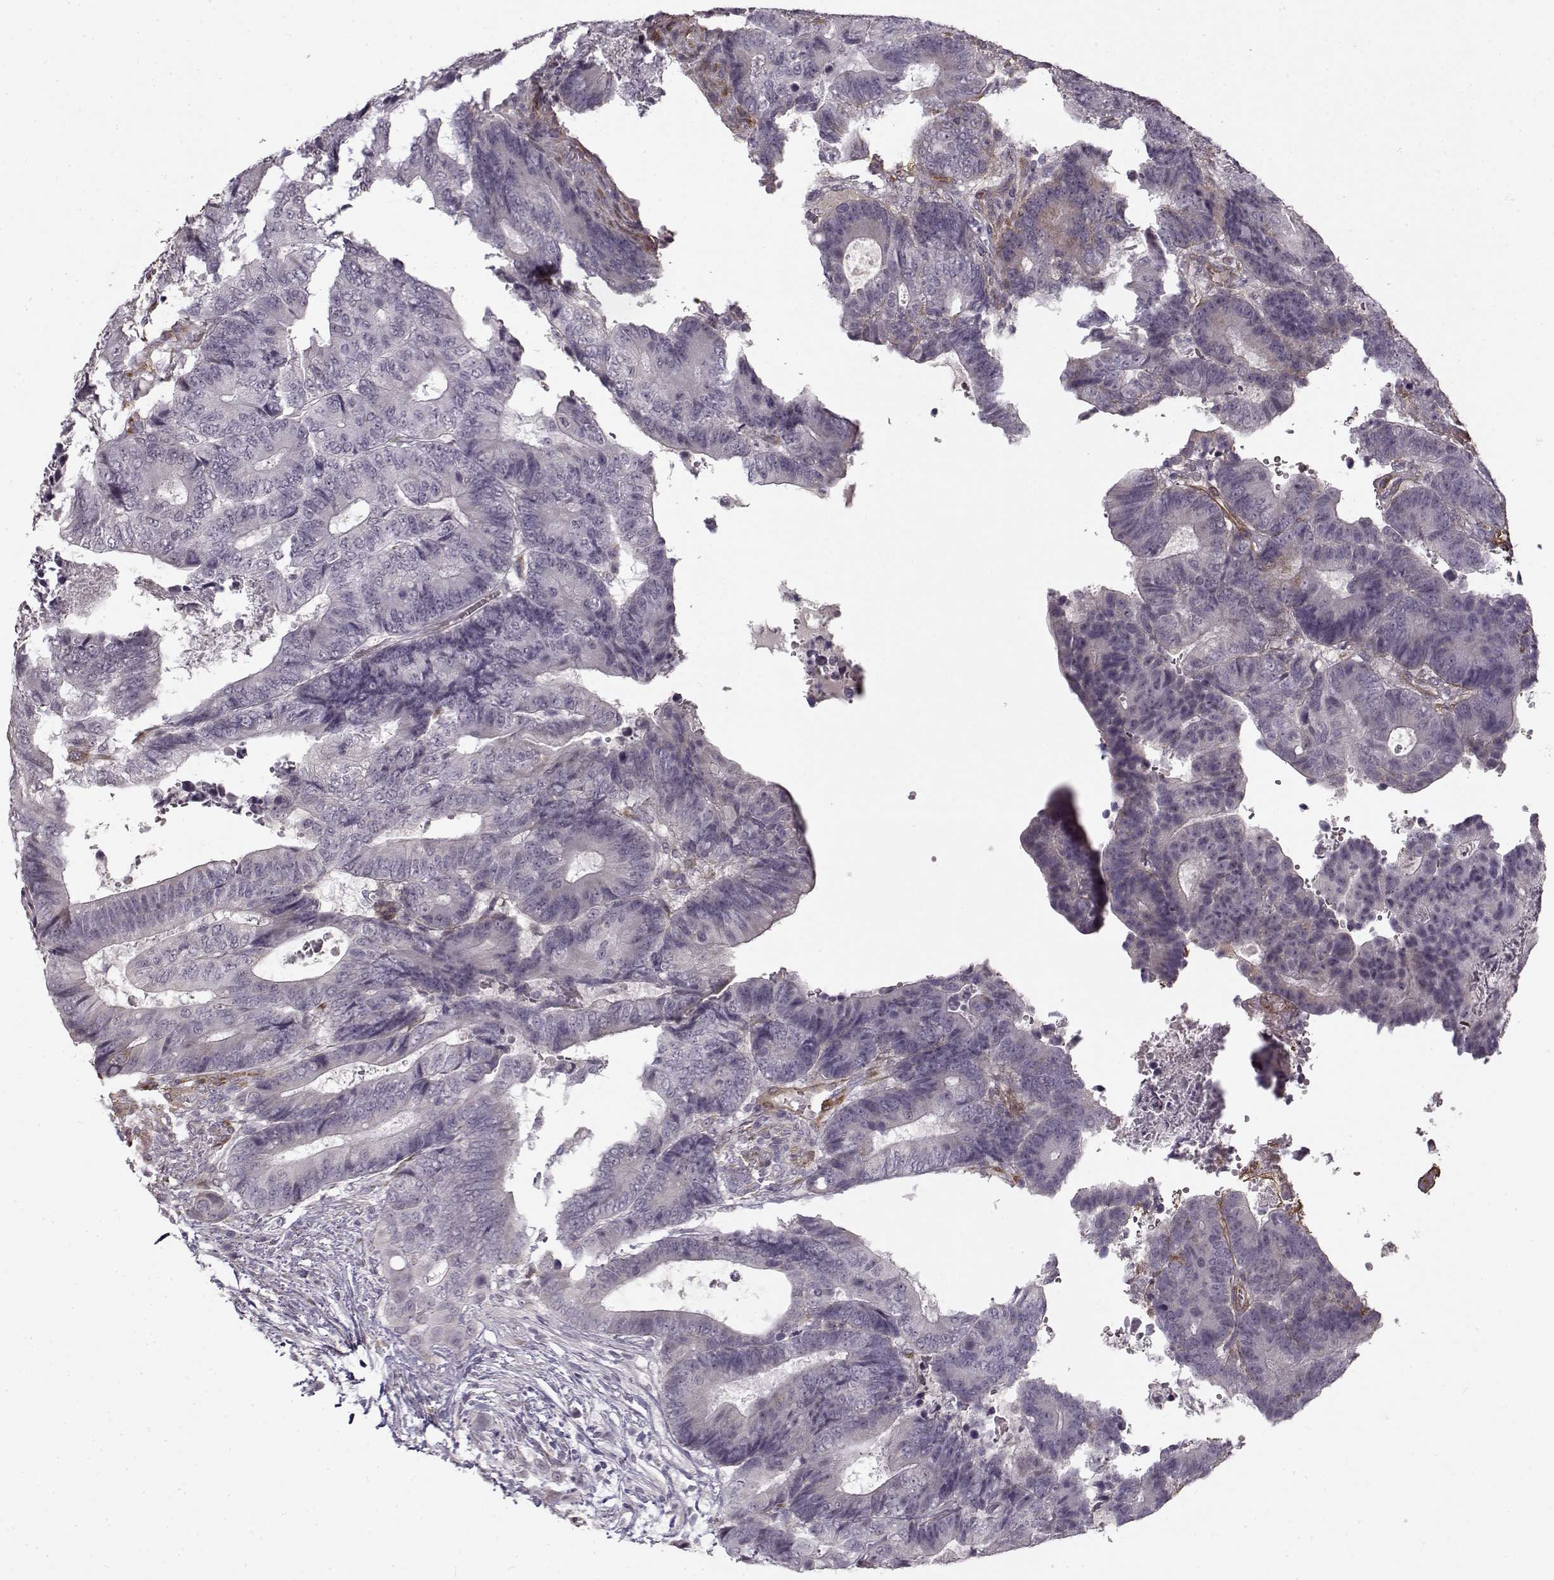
{"staining": {"intensity": "negative", "quantity": "none", "location": "none"}, "tissue": "colorectal cancer", "cell_type": "Tumor cells", "image_type": "cancer", "snomed": [{"axis": "morphology", "description": "Adenocarcinoma, NOS"}, {"axis": "topography", "description": "Colon"}], "caption": "Immunohistochemistry photomicrograph of human adenocarcinoma (colorectal) stained for a protein (brown), which shows no positivity in tumor cells. The staining is performed using DAB (3,3'-diaminobenzidine) brown chromogen with nuclei counter-stained in using hematoxylin.", "gene": "LAMB2", "patient": {"sex": "female", "age": 48}}